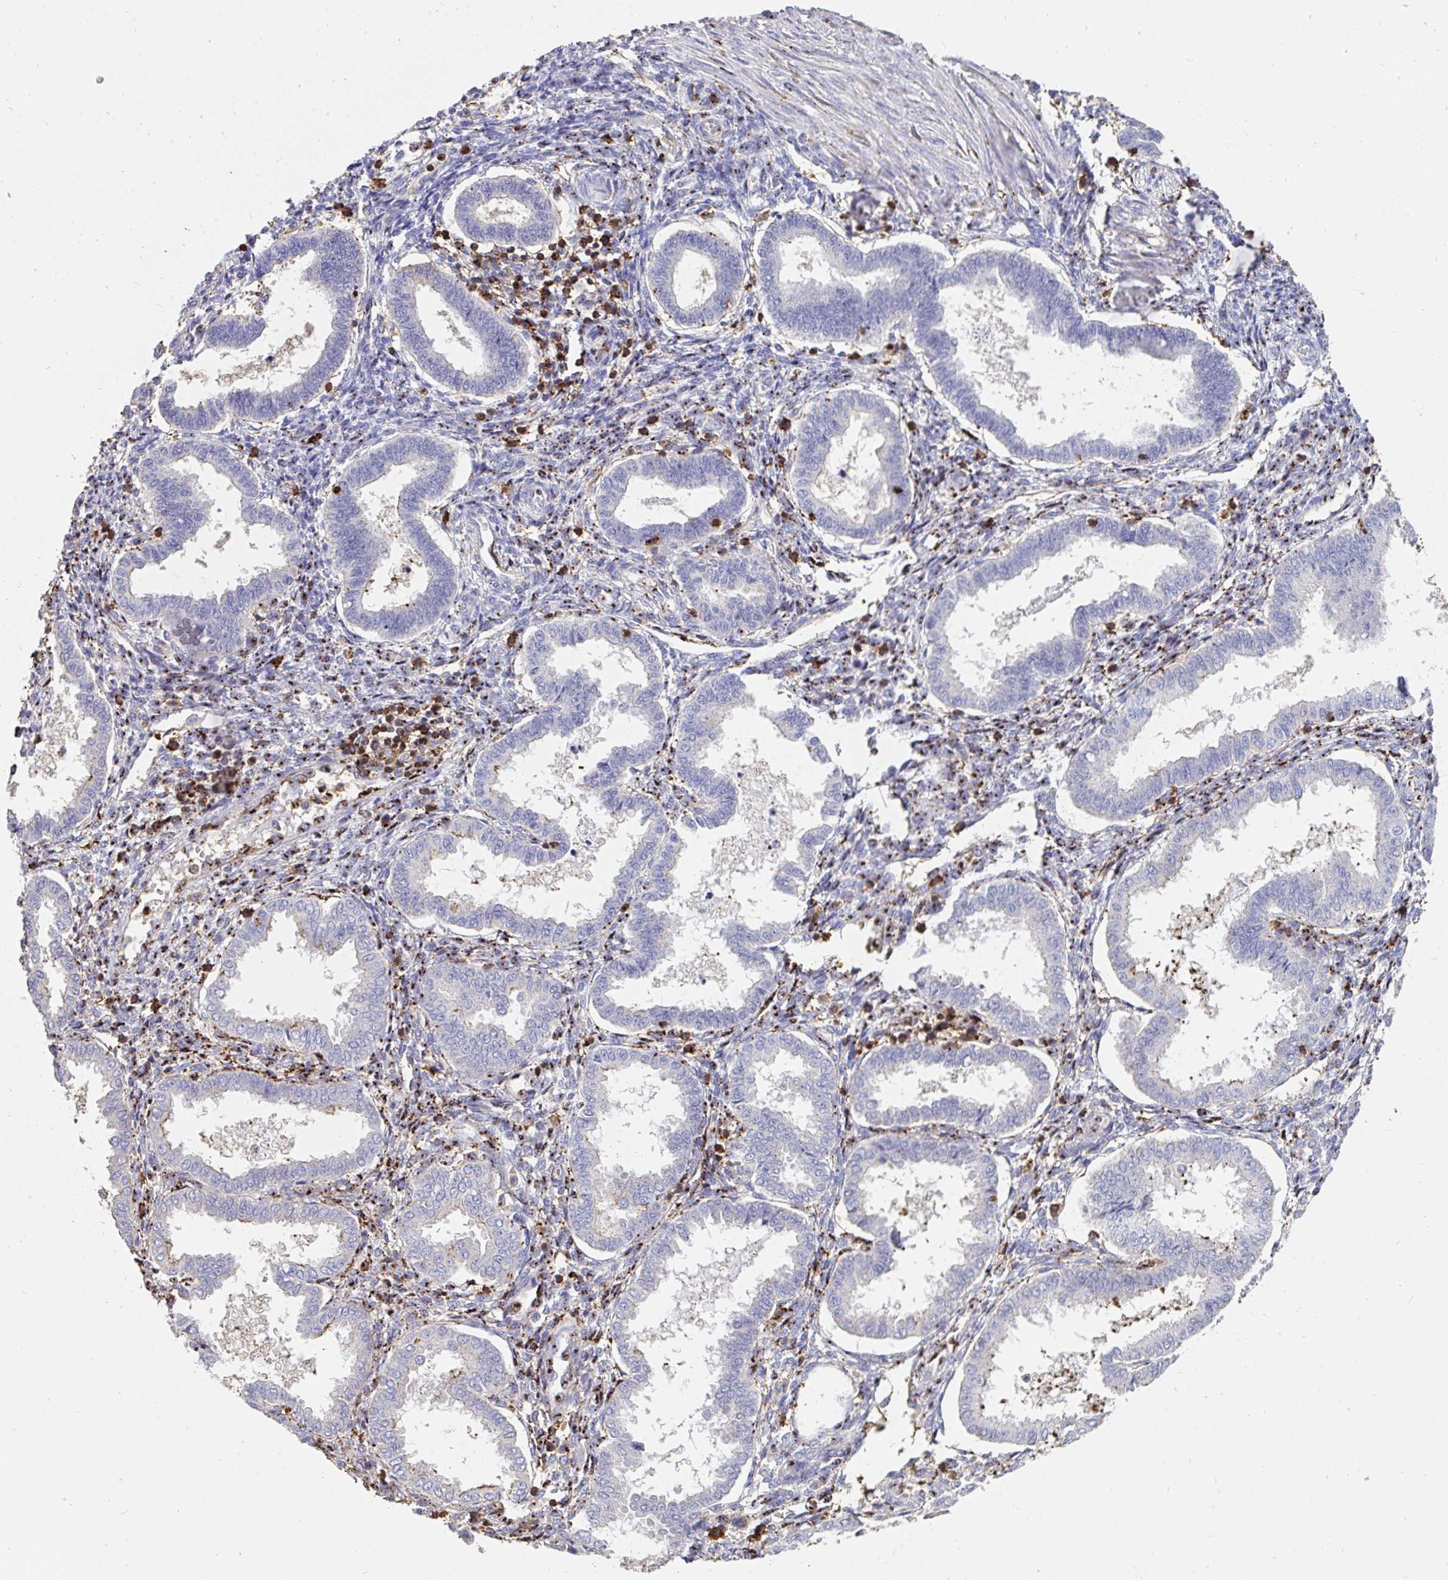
{"staining": {"intensity": "negative", "quantity": "none", "location": "none"}, "tissue": "endometrium", "cell_type": "Cells in endometrial stroma", "image_type": "normal", "snomed": [{"axis": "morphology", "description": "Normal tissue, NOS"}, {"axis": "topography", "description": "Endometrium"}], "caption": "The micrograph demonstrates no staining of cells in endometrial stroma in unremarkable endometrium. Brightfield microscopy of immunohistochemistry stained with DAB (brown) and hematoxylin (blue), captured at high magnification.", "gene": "CFL1", "patient": {"sex": "female", "age": 24}}